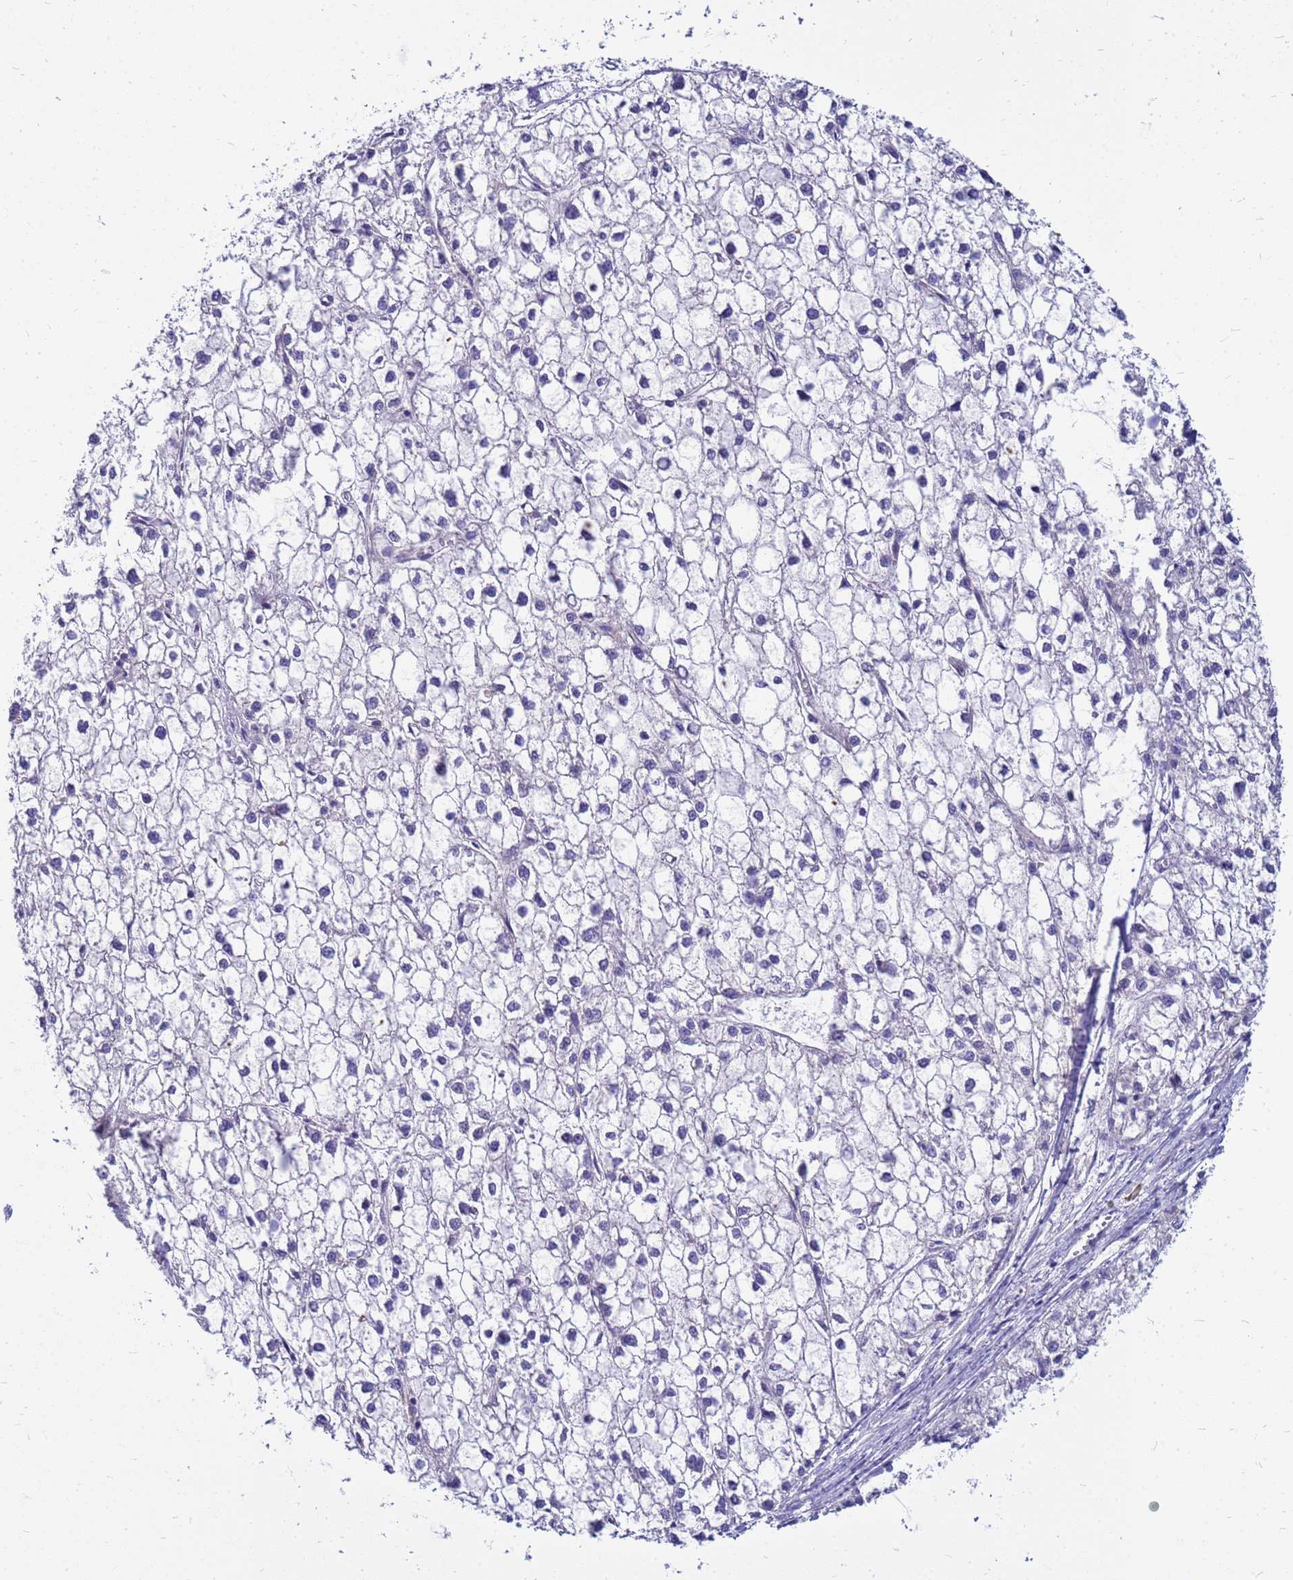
{"staining": {"intensity": "negative", "quantity": "none", "location": "none"}, "tissue": "liver cancer", "cell_type": "Tumor cells", "image_type": "cancer", "snomed": [{"axis": "morphology", "description": "Carcinoma, Hepatocellular, NOS"}, {"axis": "topography", "description": "Liver"}], "caption": "Immunohistochemistry of hepatocellular carcinoma (liver) displays no staining in tumor cells.", "gene": "DPRX", "patient": {"sex": "female", "age": 43}}